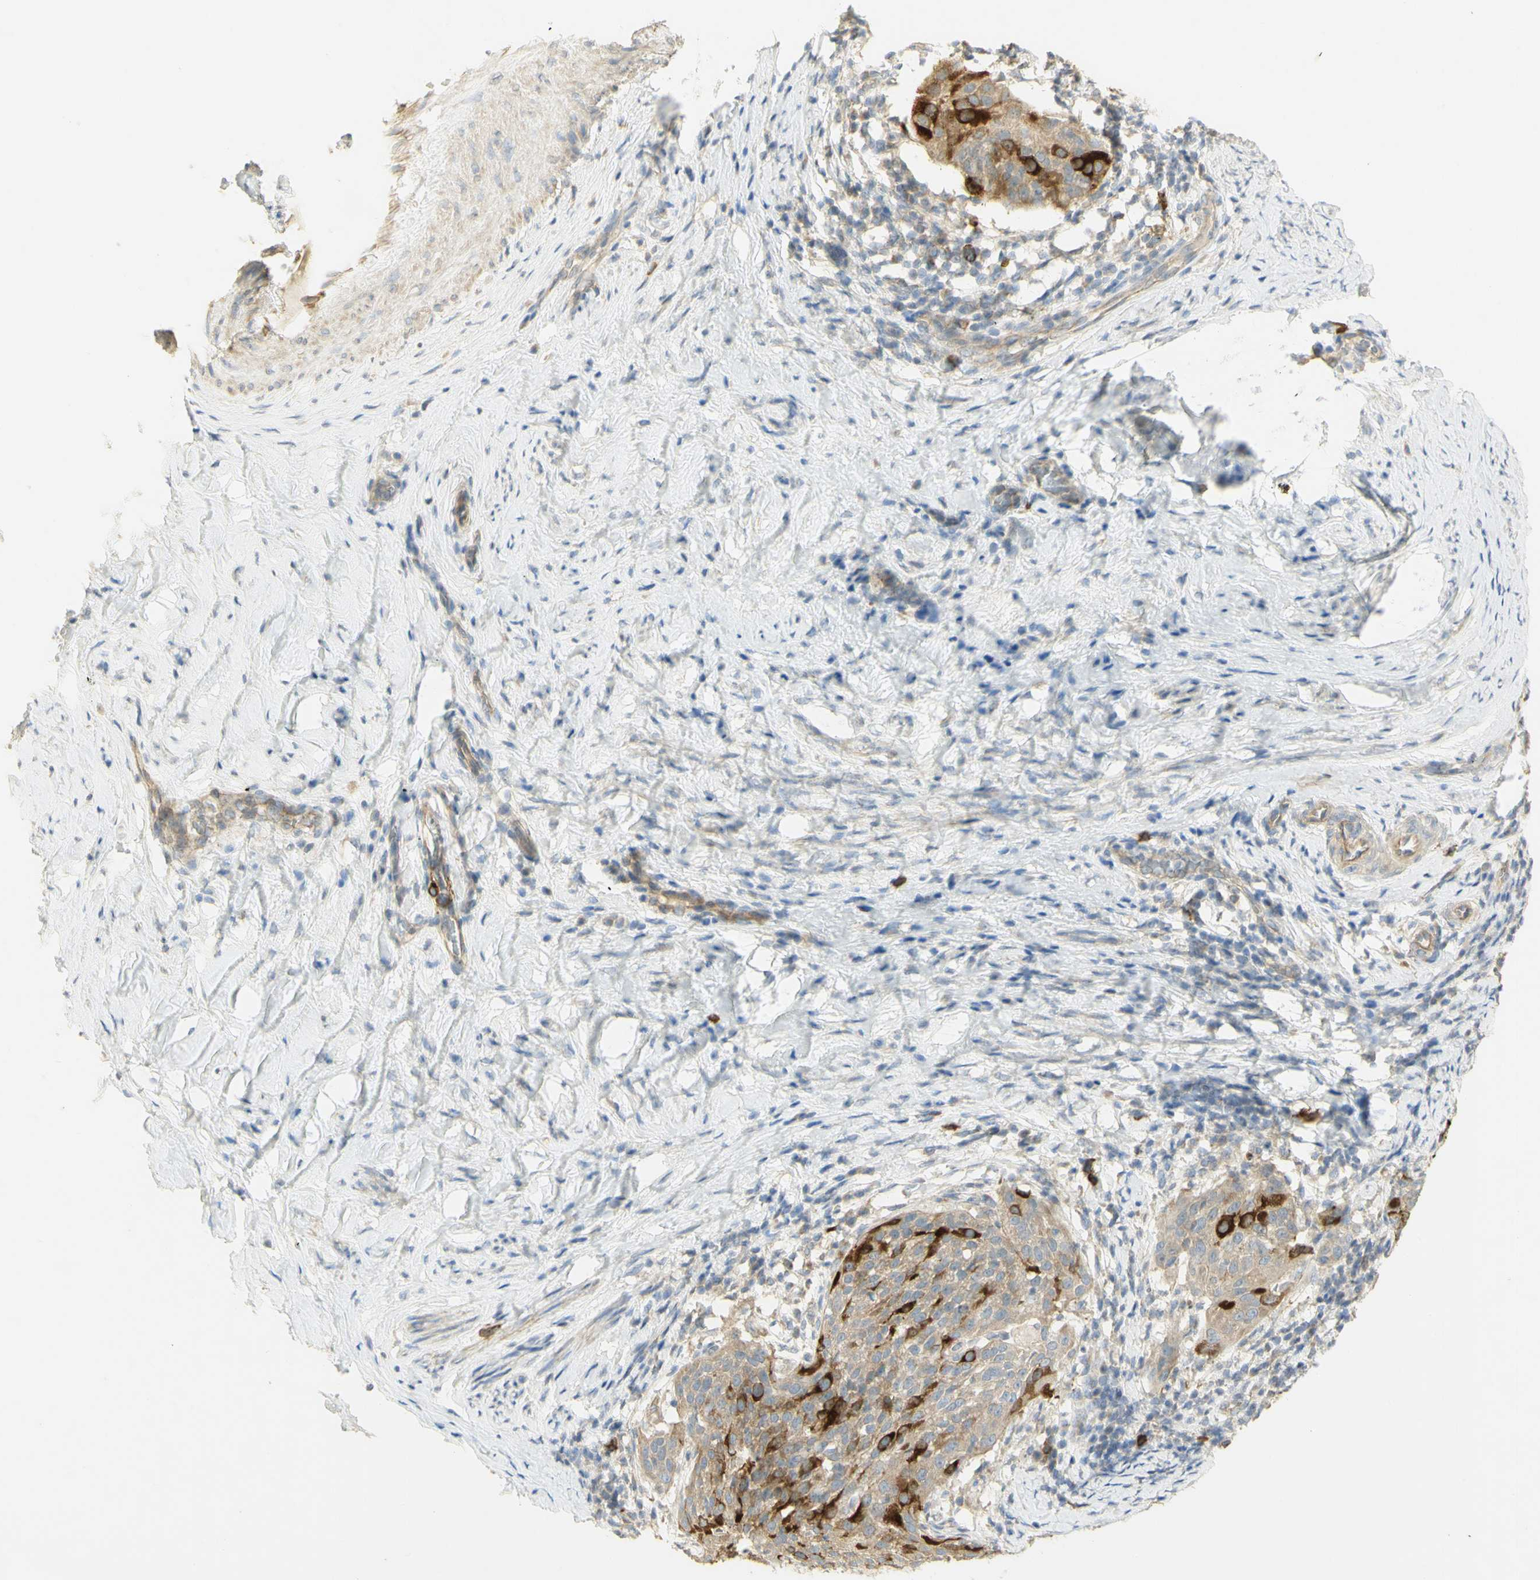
{"staining": {"intensity": "strong", "quantity": "25%-75%", "location": "cytoplasmic/membranous"}, "tissue": "cervical cancer", "cell_type": "Tumor cells", "image_type": "cancer", "snomed": [{"axis": "morphology", "description": "Squamous cell carcinoma, NOS"}, {"axis": "topography", "description": "Cervix"}], "caption": "Cervical squamous cell carcinoma tissue reveals strong cytoplasmic/membranous expression in approximately 25%-75% of tumor cells", "gene": "KIF11", "patient": {"sex": "female", "age": 51}}